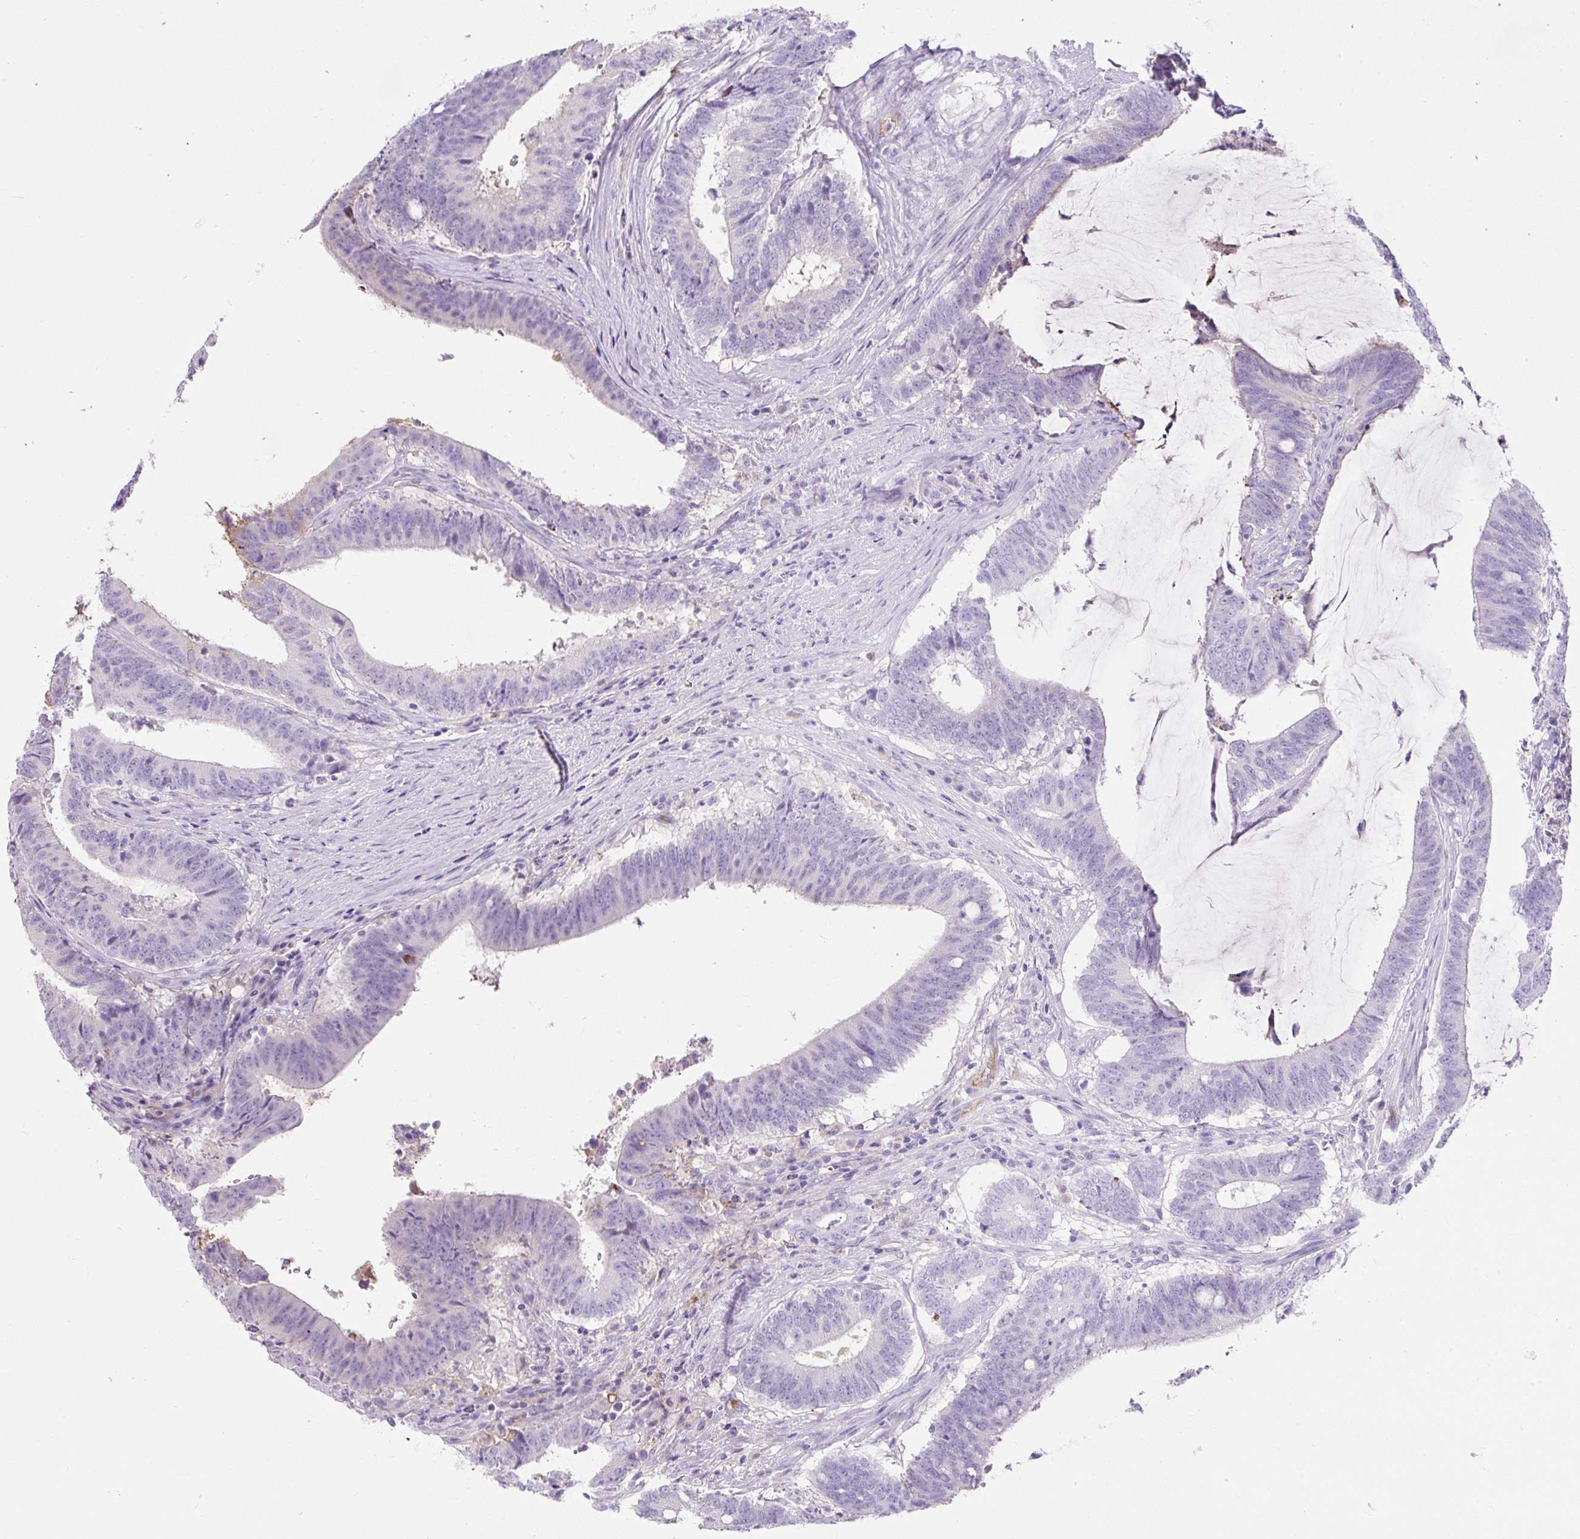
{"staining": {"intensity": "negative", "quantity": "none", "location": "none"}, "tissue": "colorectal cancer", "cell_type": "Tumor cells", "image_type": "cancer", "snomed": [{"axis": "morphology", "description": "Adenocarcinoma, NOS"}, {"axis": "topography", "description": "Colon"}], "caption": "An image of human colorectal adenocarcinoma is negative for staining in tumor cells. The staining is performed using DAB (3,3'-diaminobenzidine) brown chromogen with nuclei counter-stained in using hematoxylin.", "gene": "APOC4-APOC2", "patient": {"sex": "female", "age": 43}}